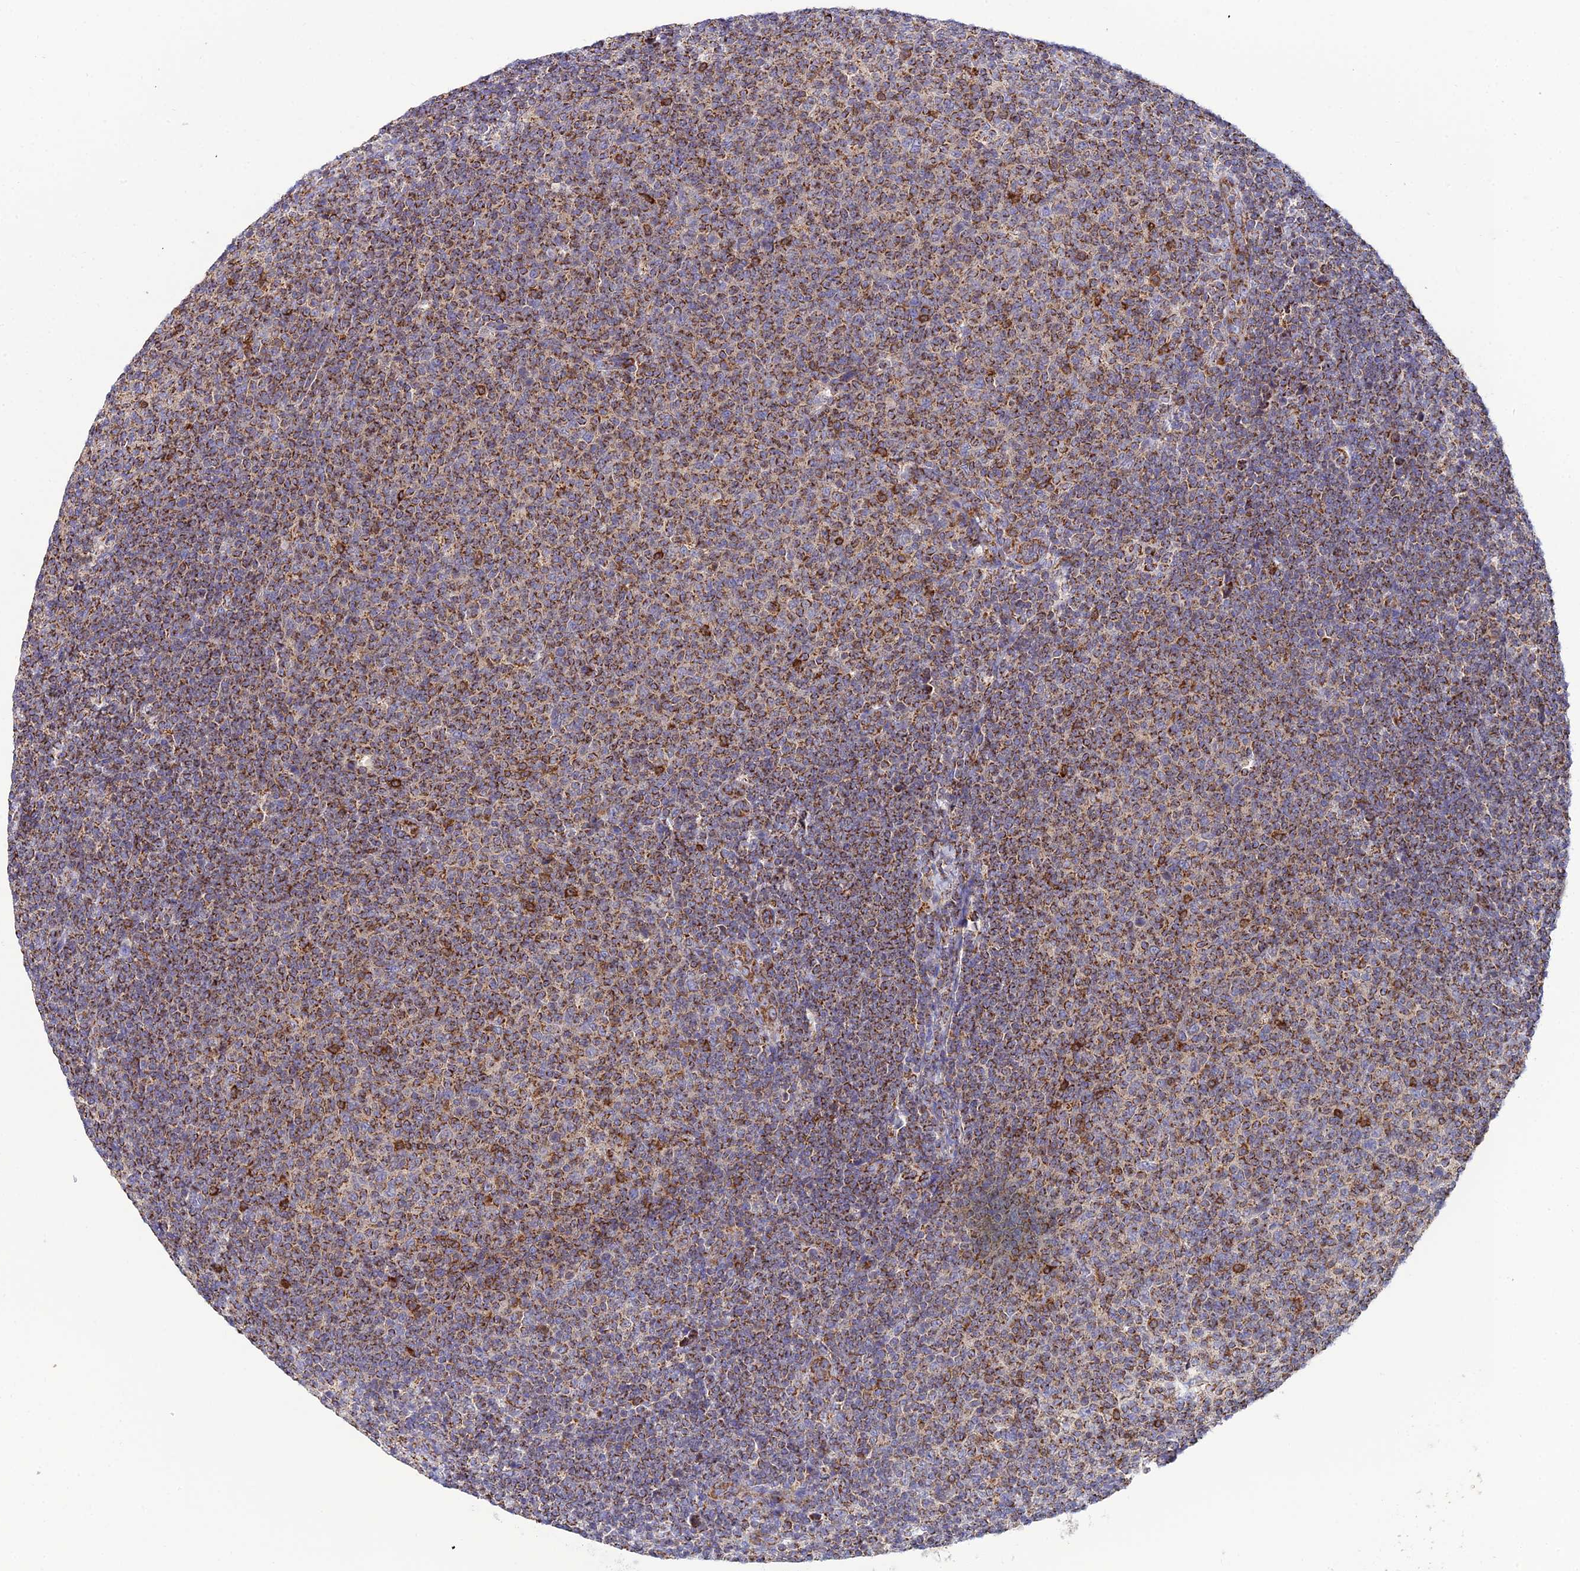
{"staining": {"intensity": "moderate", "quantity": ">75%", "location": "cytoplasmic/membranous"}, "tissue": "lymphoma", "cell_type": "Tumor cells", "image_type": "cancer", "snomed": [{"axis": "morphology", "description": "Malignant lymphoma, non-Hodgkin's type, Low grade"}, {"axis": "topography", "description": "Lymph node"}], "caption": "Brown immunohistochemical staining in malignant lymphoma, non-Hodgkin's type (low-grade) shows moderate cytoplasmic/membranous staining in about >75% of tumor cells.", "gene": "NIPSNAP3A", "patient": {"sex": "male", "age": 66}}